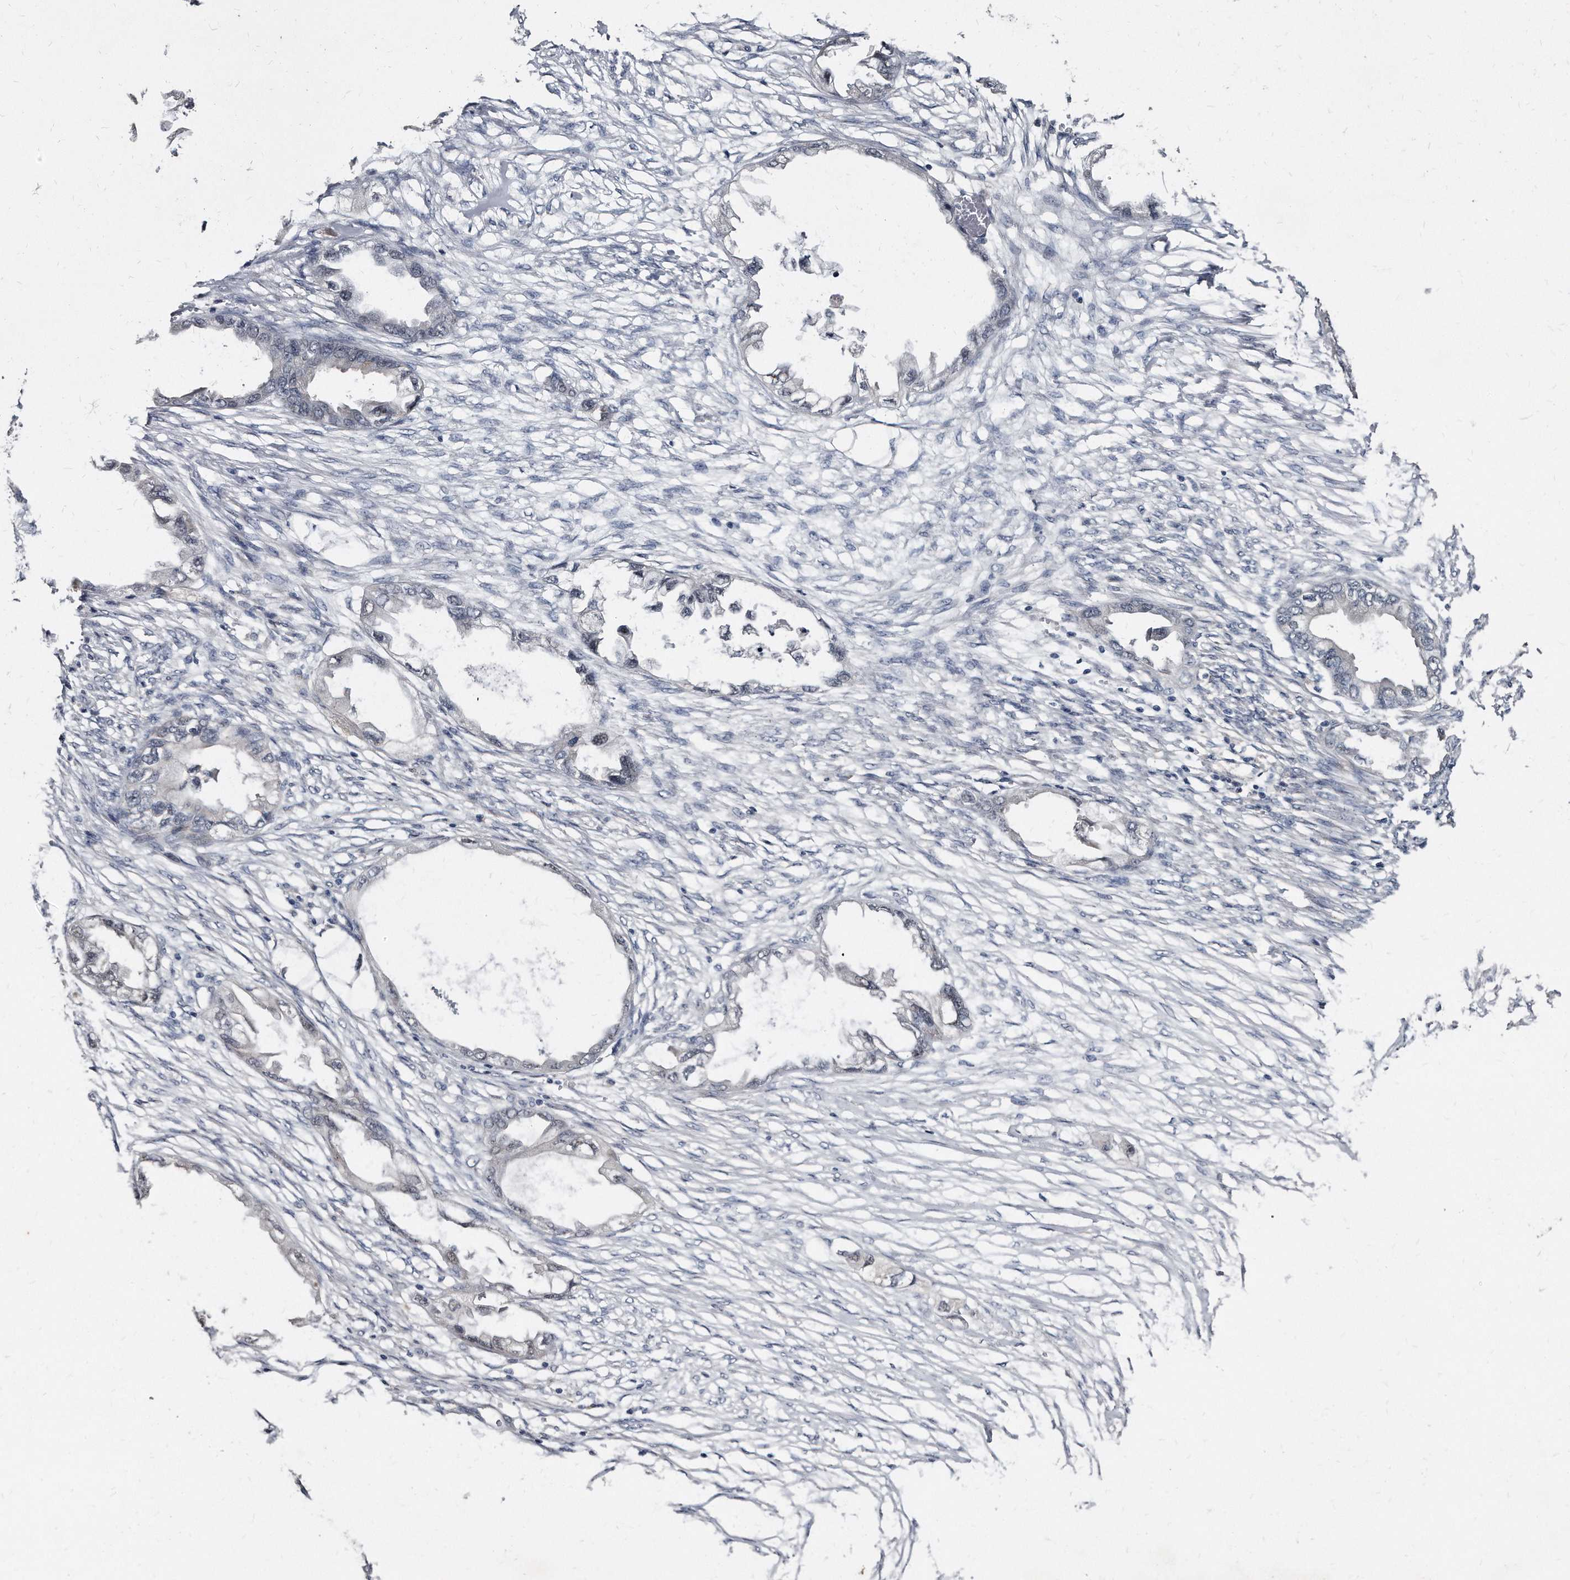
{"staining": {"intensity": "negative", "quantity": "none", "location": "none"}, "tissue": "endometrial cancer", "cell_type": "Tumor cells", "image_type": "cancer", "snomed": [{"axis": "morphology", "description": "Adenocarcinoma, NOS"}, {"axis": "morphology", "description": "Adenocarcinoma, metastatic, NOS"}, {"axis": "topography", "description": "Adipose tissue"}, {"axis": "topography", "description": "Endometrium"}], "caption": "There is no significant staining in tumor cells of endometrial cancer (metastatic adenocarcinoma). (Brightfield microscopy of DAB IHC at high magnification).", "gene": "KLHDC3", "patient": {"sex": "female", "age": 67}}